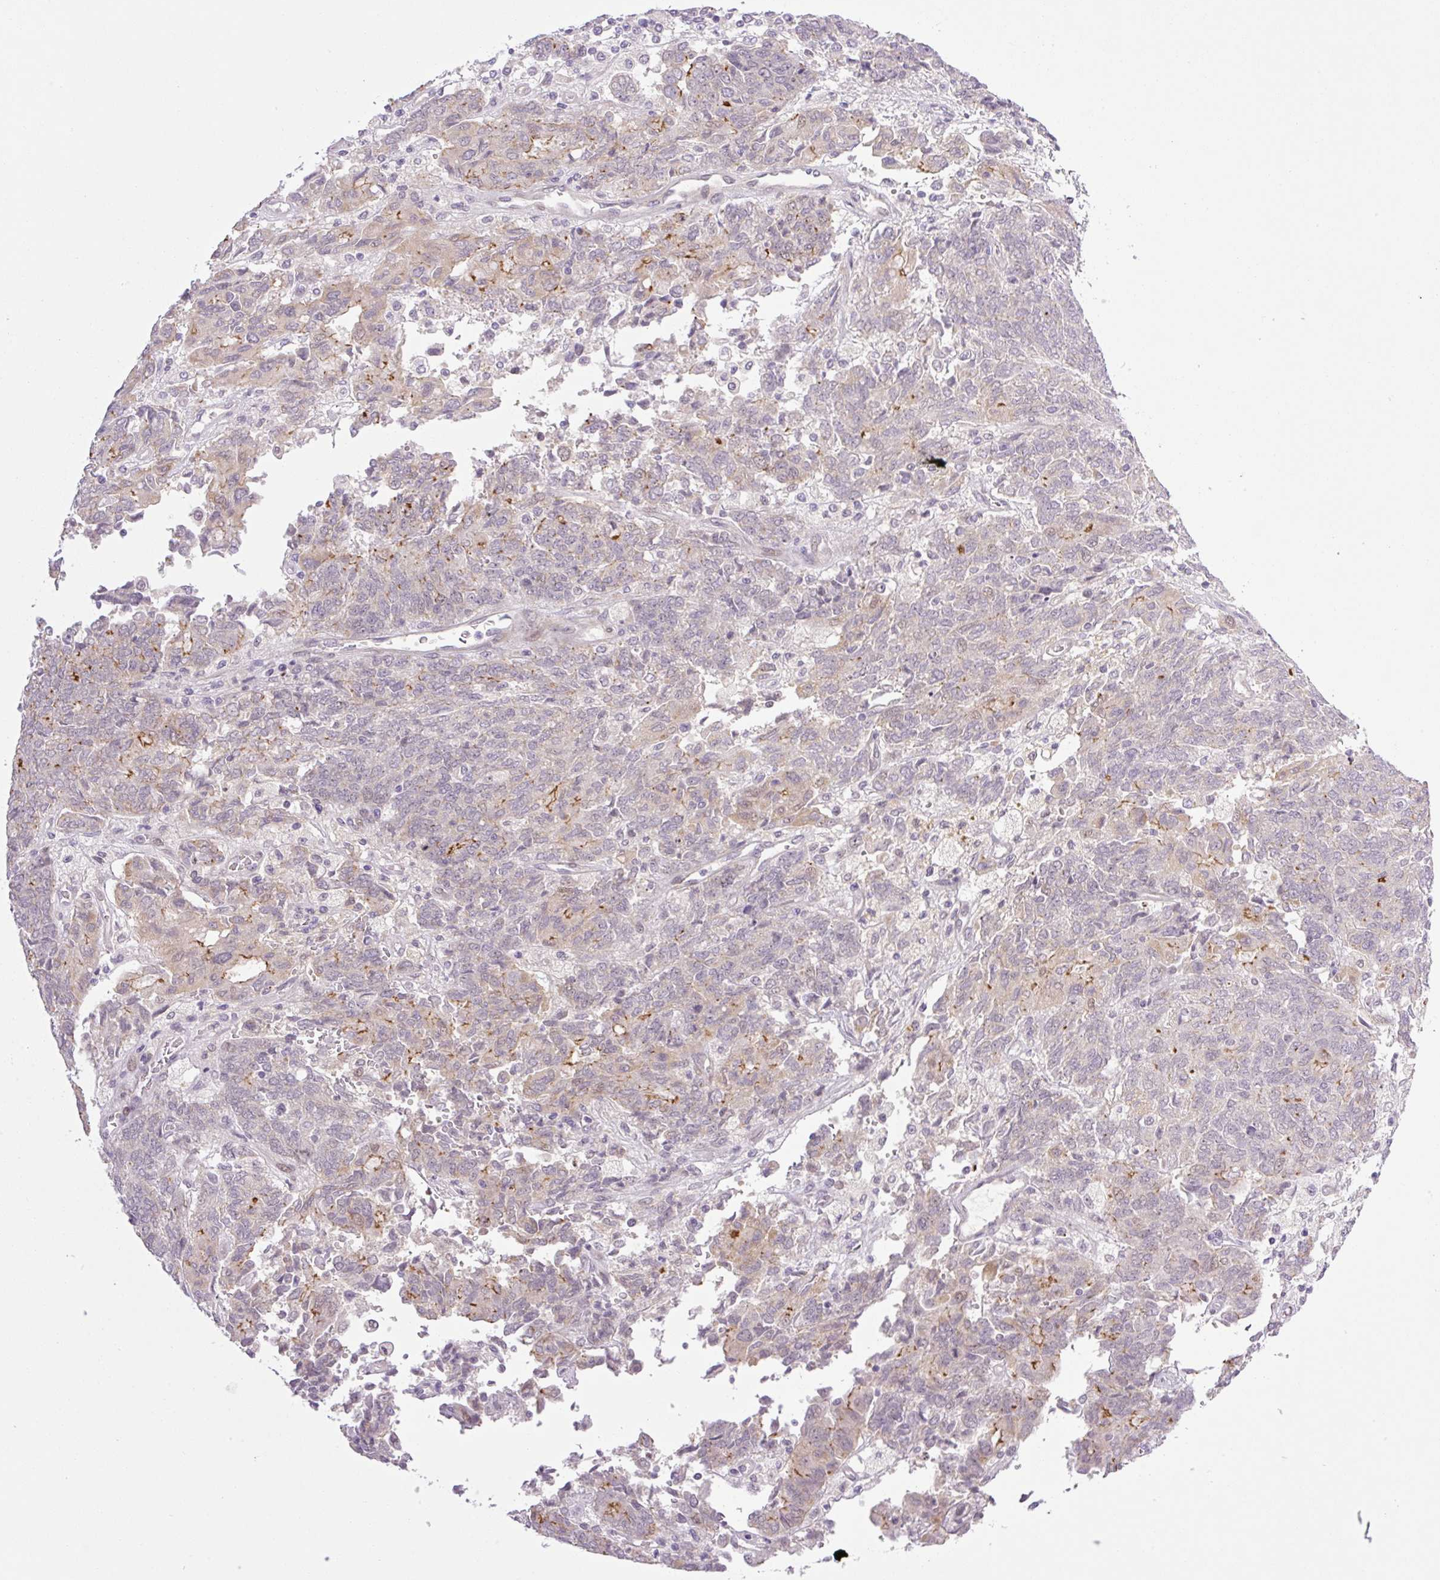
{"staining": {"intensity": "moderate", "quantity": "<25%", "location": "cytoplasmic/membranous"}, "tissue": "endometrial cancer", "cell_type": "Tumor cells", "image_type": "cancer", "snomed": [{"axis": "morphology", "description": "Adenocarcinoma, NOS"}, {"axis": "topography", "description": "Endometrium"}], "caption": "Endometrial cancer (adenocarcinoma) tissue displays moderate cytoplasmic/membranous positivity in approximately <25% of tumor cells", "gene": "ICE1", "patient": {"sex": "female", "age": 80}}